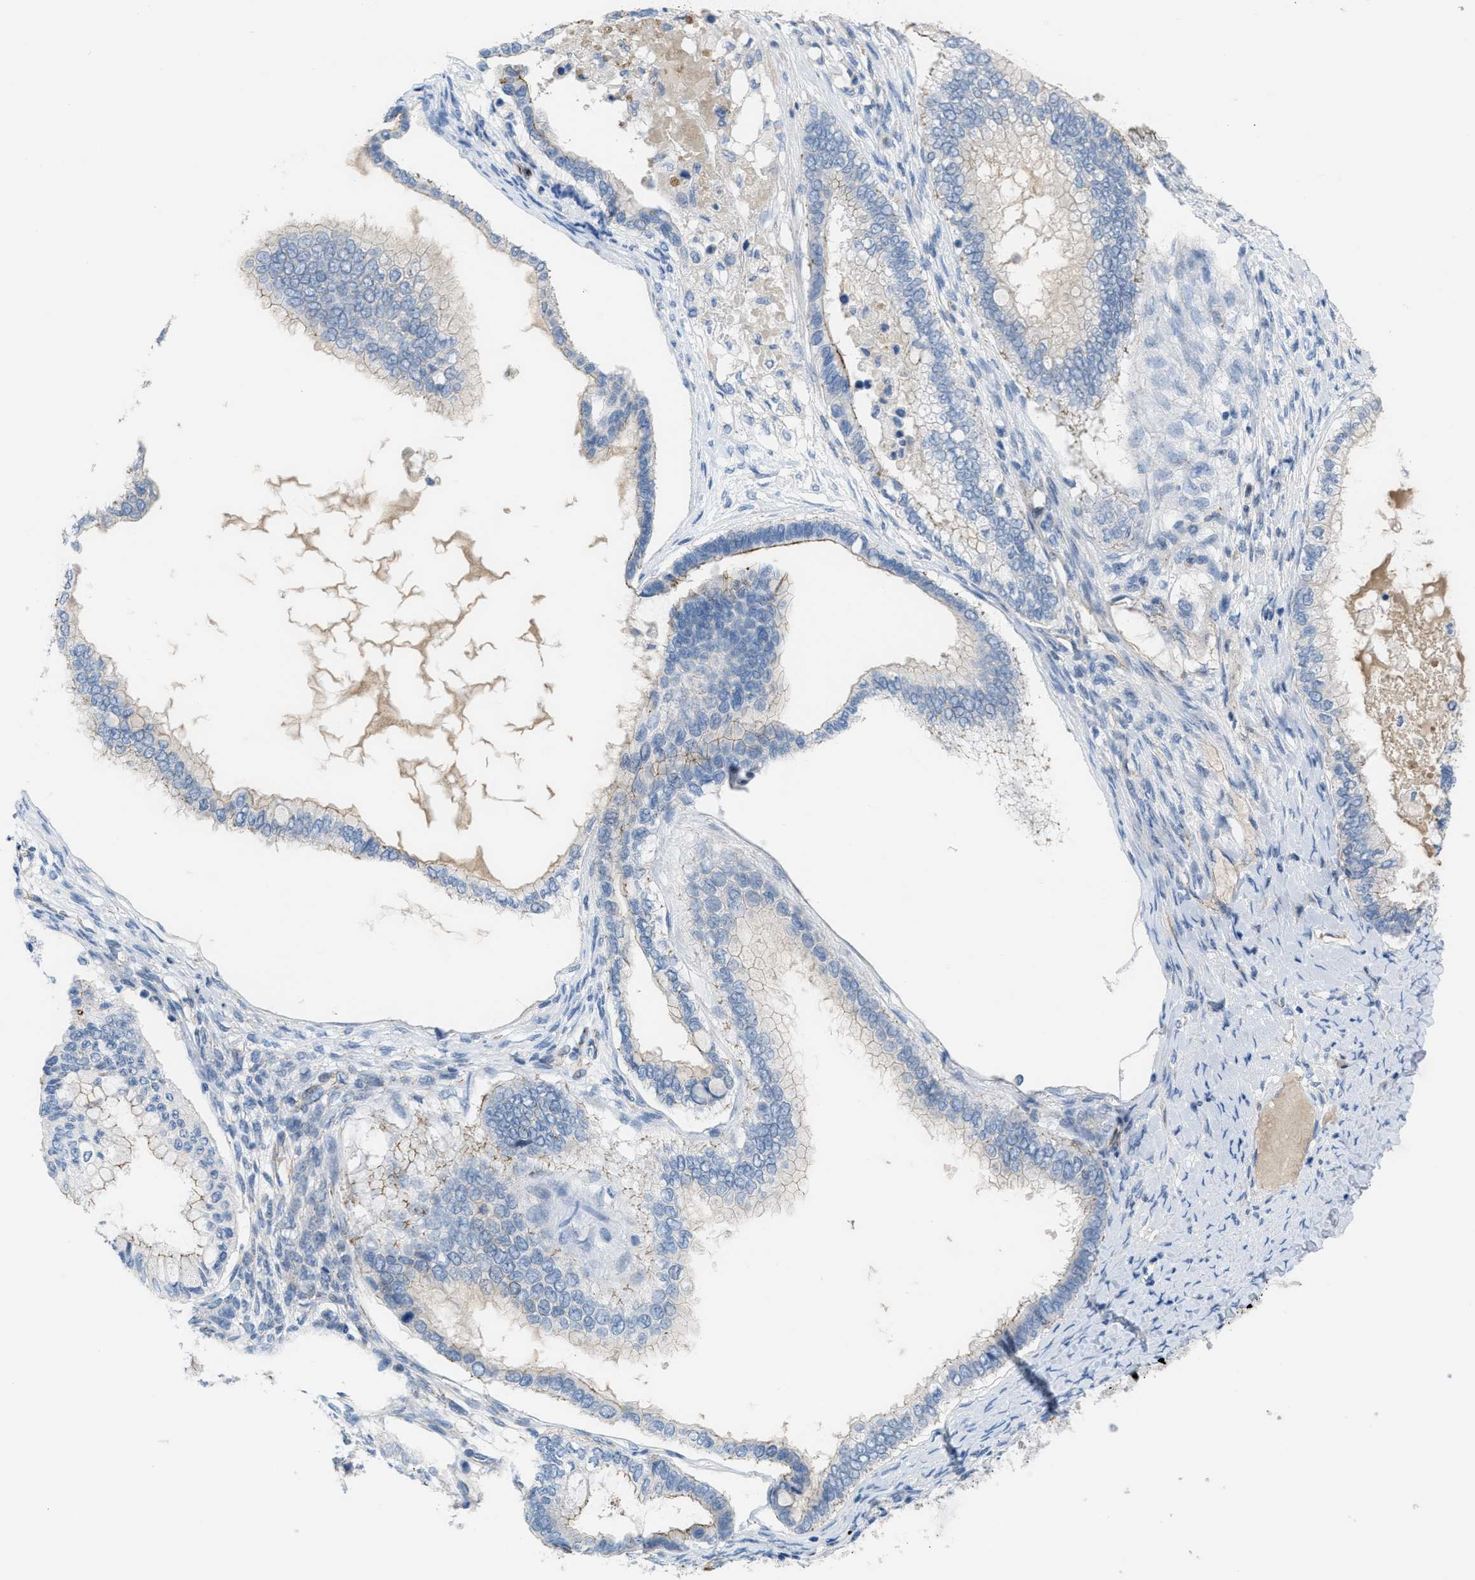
{"staining": {"intensity": "weak", "quantity": "<25%", "location": "cytoplasmic/membranous"}, "tissue": "ovarian cancer", "cell_type": "Tumor cells", "image_type": "cancer", "snomed": [{"axis": "morphology", "description": "Cystadenocarcinoma, mucinous, NOS"}, {"axis": "topography", "description": "Ovary"}], "caption": "Protein analysis of ovarian cancer (mucinous cystadenocarcinoma) displays no significant positivity in tumor cells.", "gene": "CRB3", "patient": {"sex": "female", "age": 80}}